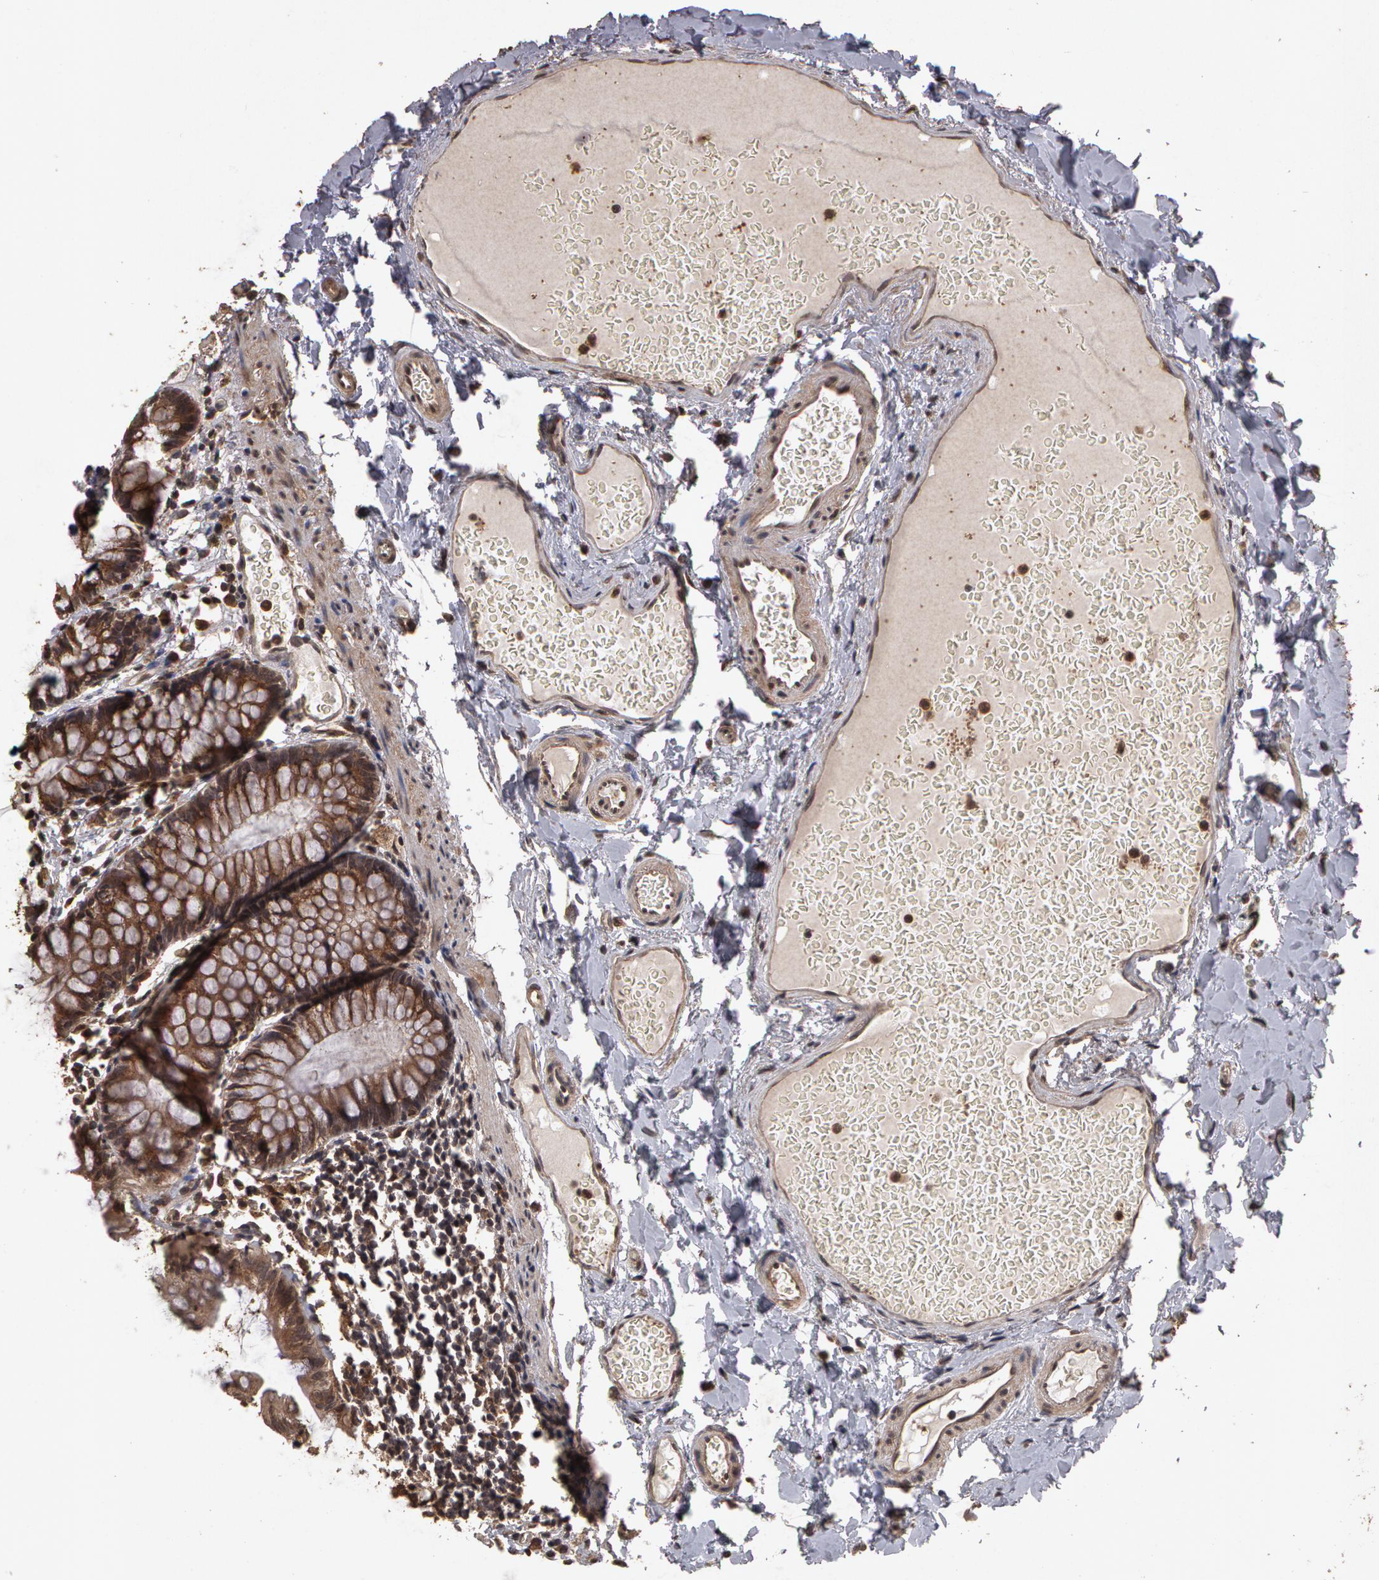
{"staining": {"intensity": "moderate", "quantity": ">75%", "location": "cytoplasmic/membranous"}, "tissue": "colon", "cell_type": "Endothelial cells", "image_type": "normal", "snomed": [{"axis": "morphology", "description": "Normal tissue, NOS"}, {"axis": "topography", "description": "Smooth muscle"}, {"axis": "topography", "description": "Colon"}], "caption": "Immunohistochemistry (IHC) (DAB) staining of normal human colon reveals moderate cytoplasmic/membranous protein expression in approximately >75% of endothelial cells.", "gene": "CALR", "patient": {"sex": "male", "age": 67}}